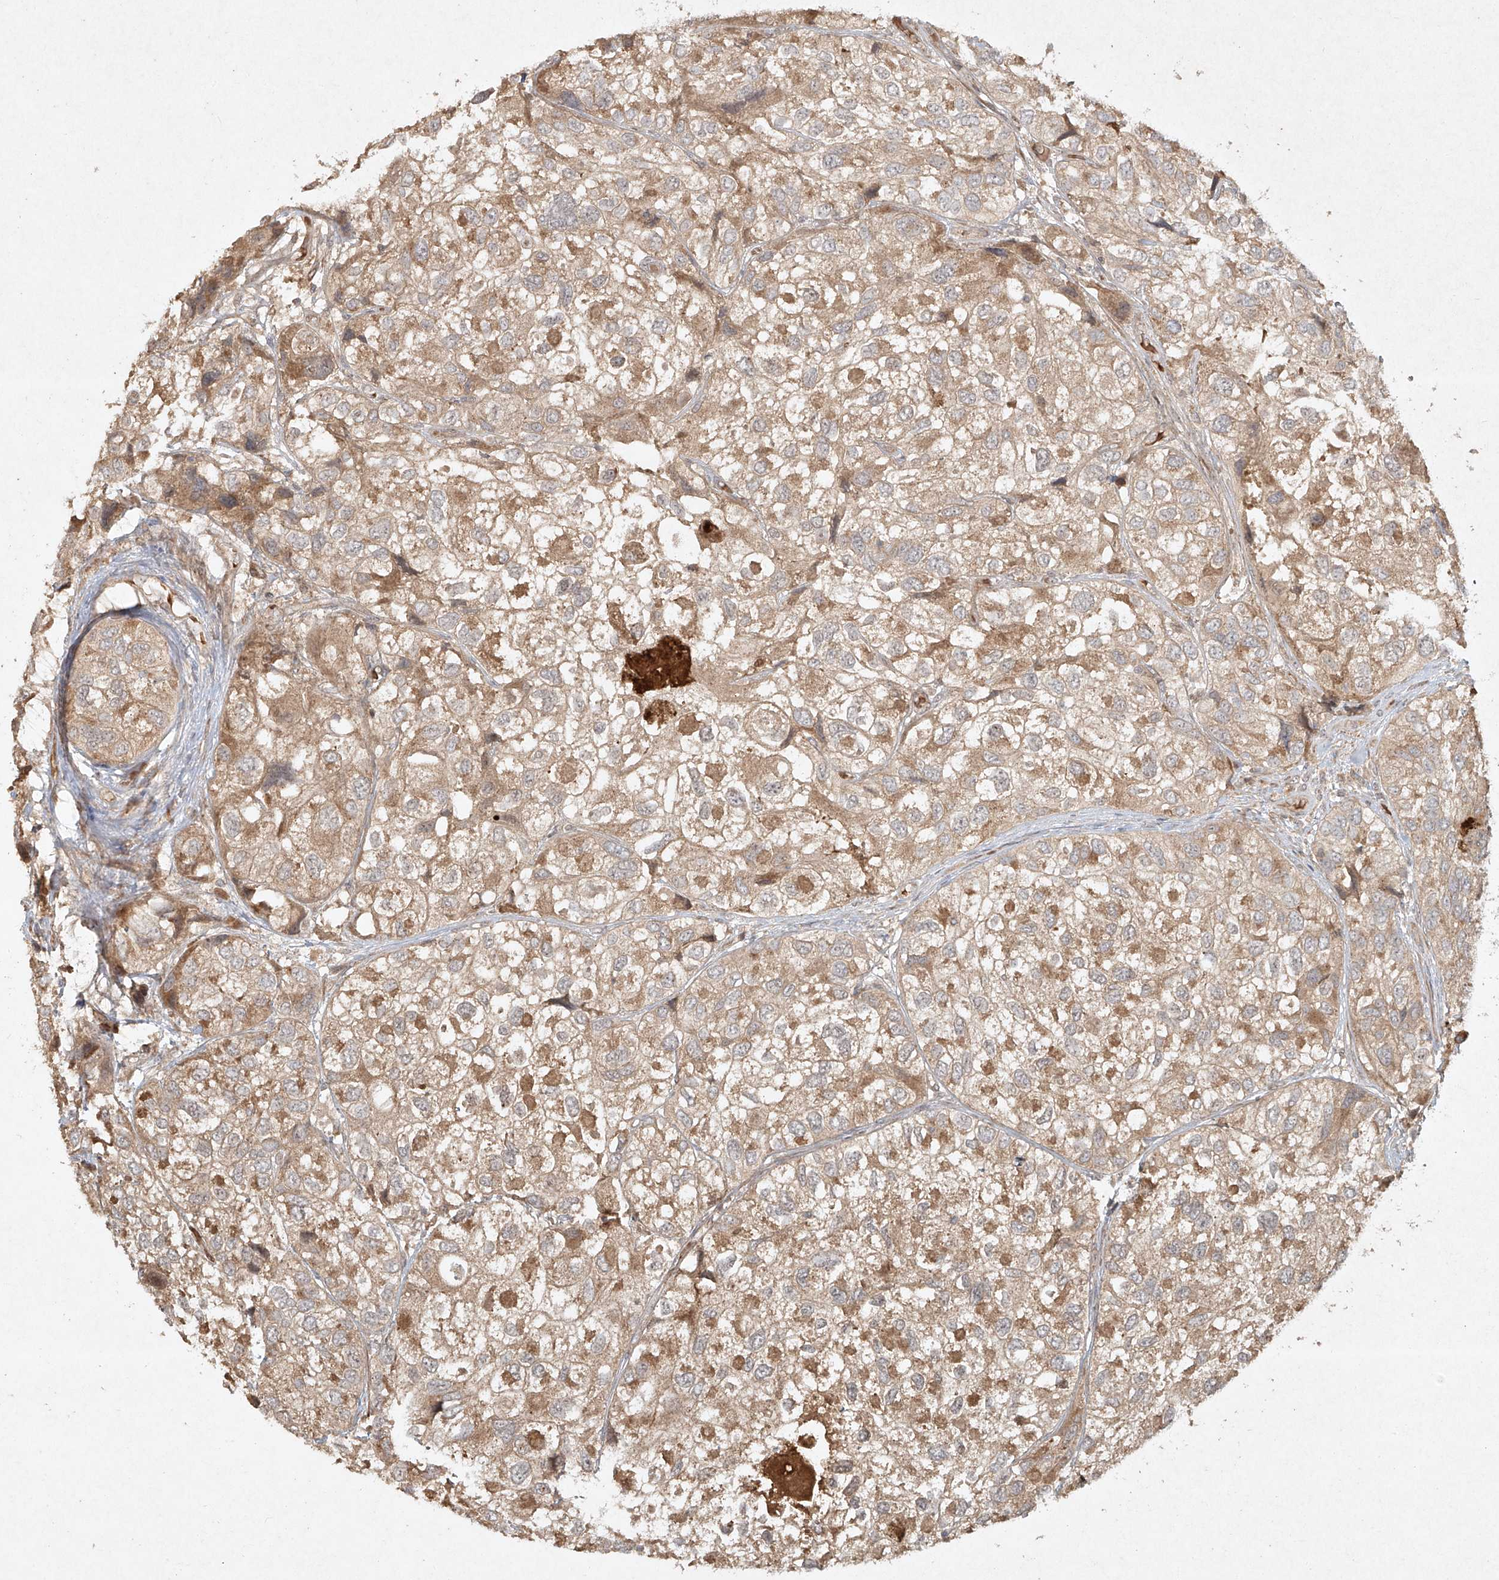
{"staining": {"intensity": "moderate", "quantity": ">75%", "location": "cytoplasmic/membranous"}, "tissue": "urothelial cancer", "cell_type": "Tumor cells", "image_type": "cancer", "snomed": [{"axis": "morphology", "description": "Urothelial carcinoma, High grade"}, {"axis": "topography", "description": "Urinary bladder"}], "caption": "Immunohistochemical staining of human urothelial carcinoma (high-grade) reveals moderate cytoplasmic/membranous protein positivity in about >75% of tumor cells.", "gene": "CYYR1", "patient": {"sex": "female", "age": 64}}